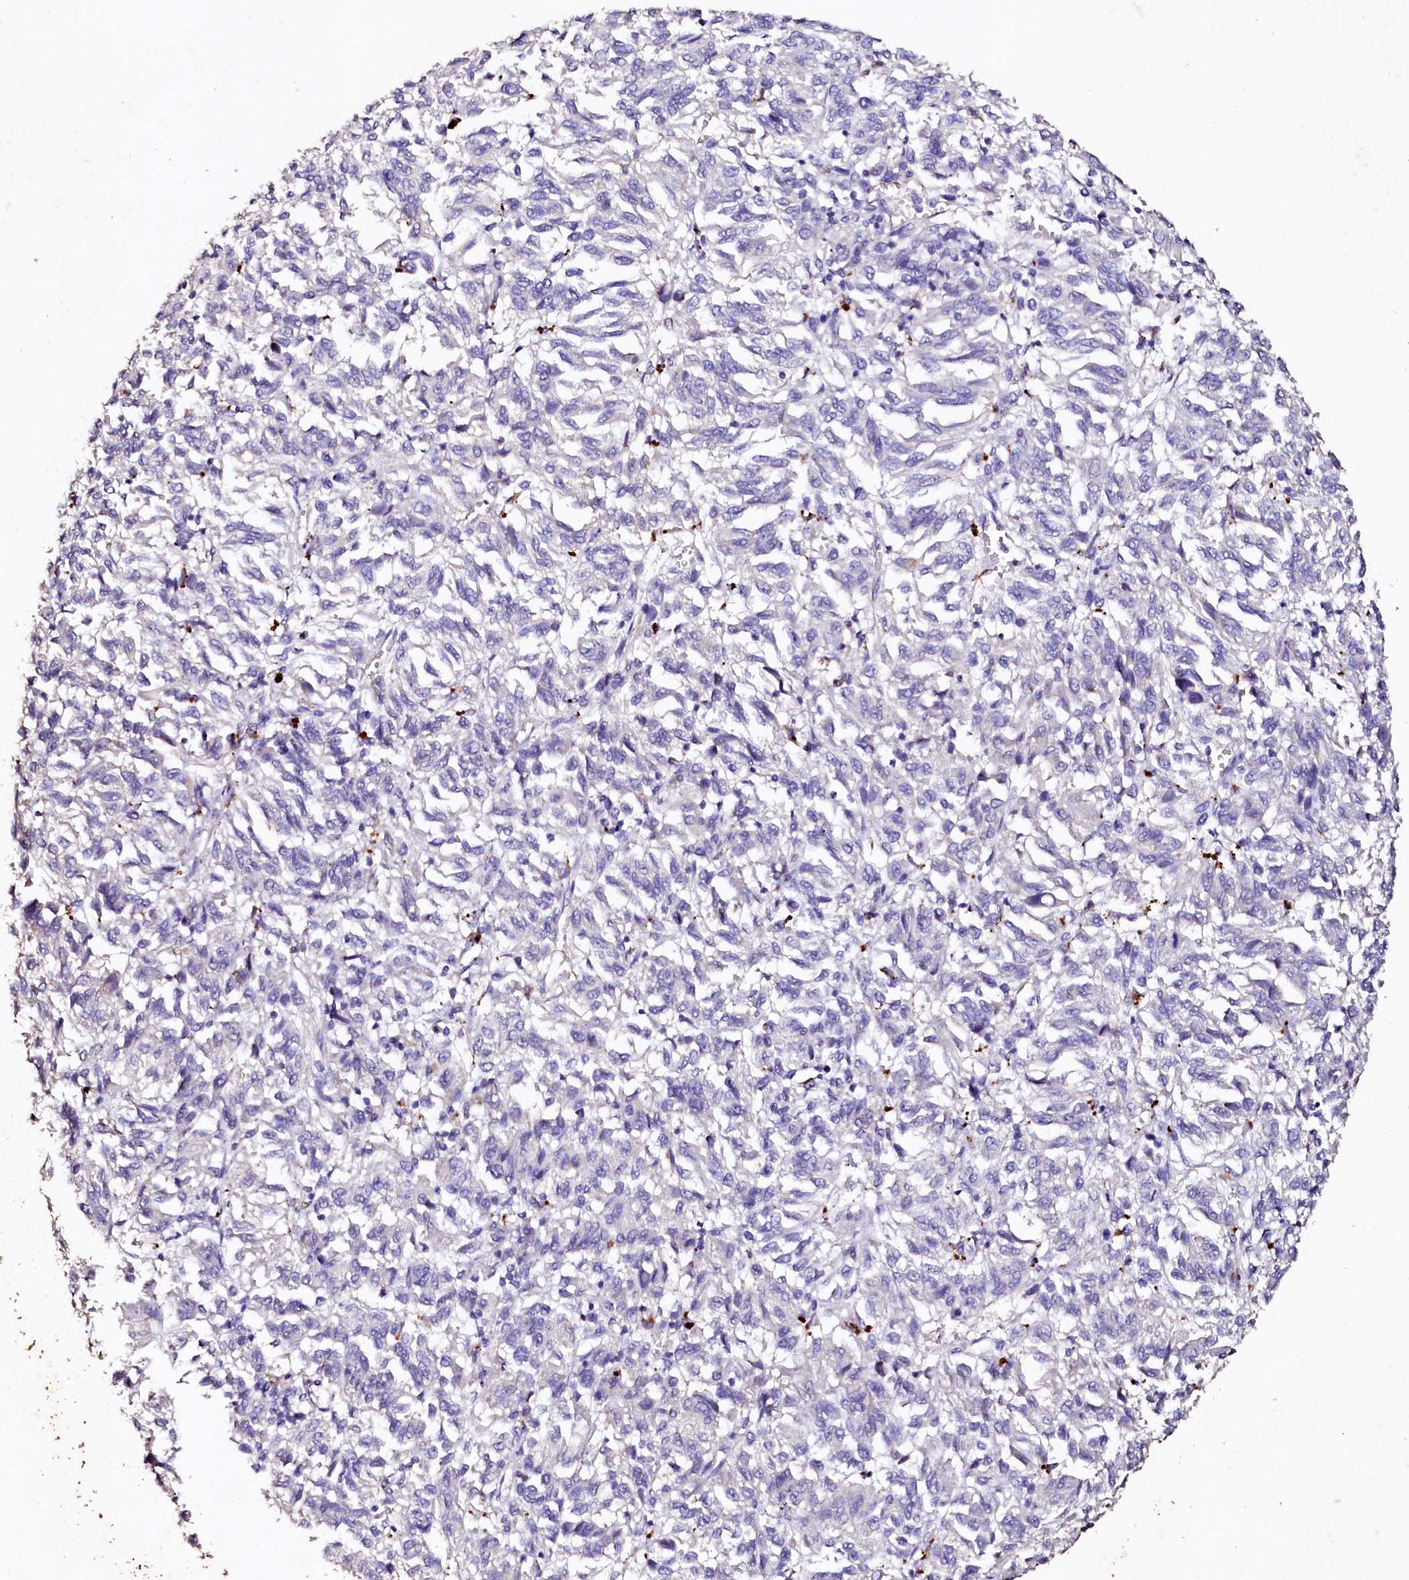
{"staining": {"intensity": "negative", "quantity": "none", "location": "none"}, "tissue": "melanoma", "cell_type": "Tumor cells", "image_type": "cancer", "snomed": [{"axis": "morphology", "description": "Malignant melanoma, Metastatic site"}, {"axis": "topography", "description": "Lung"}], "caption": "Immunohistochemical staining of melanoma reveals no significant staining in tumor cells. (DAB immunohistochemistry with hematoxylin counter stain).", "gene": "VPS36", "patient": {"sex": "male", "age": 64}}